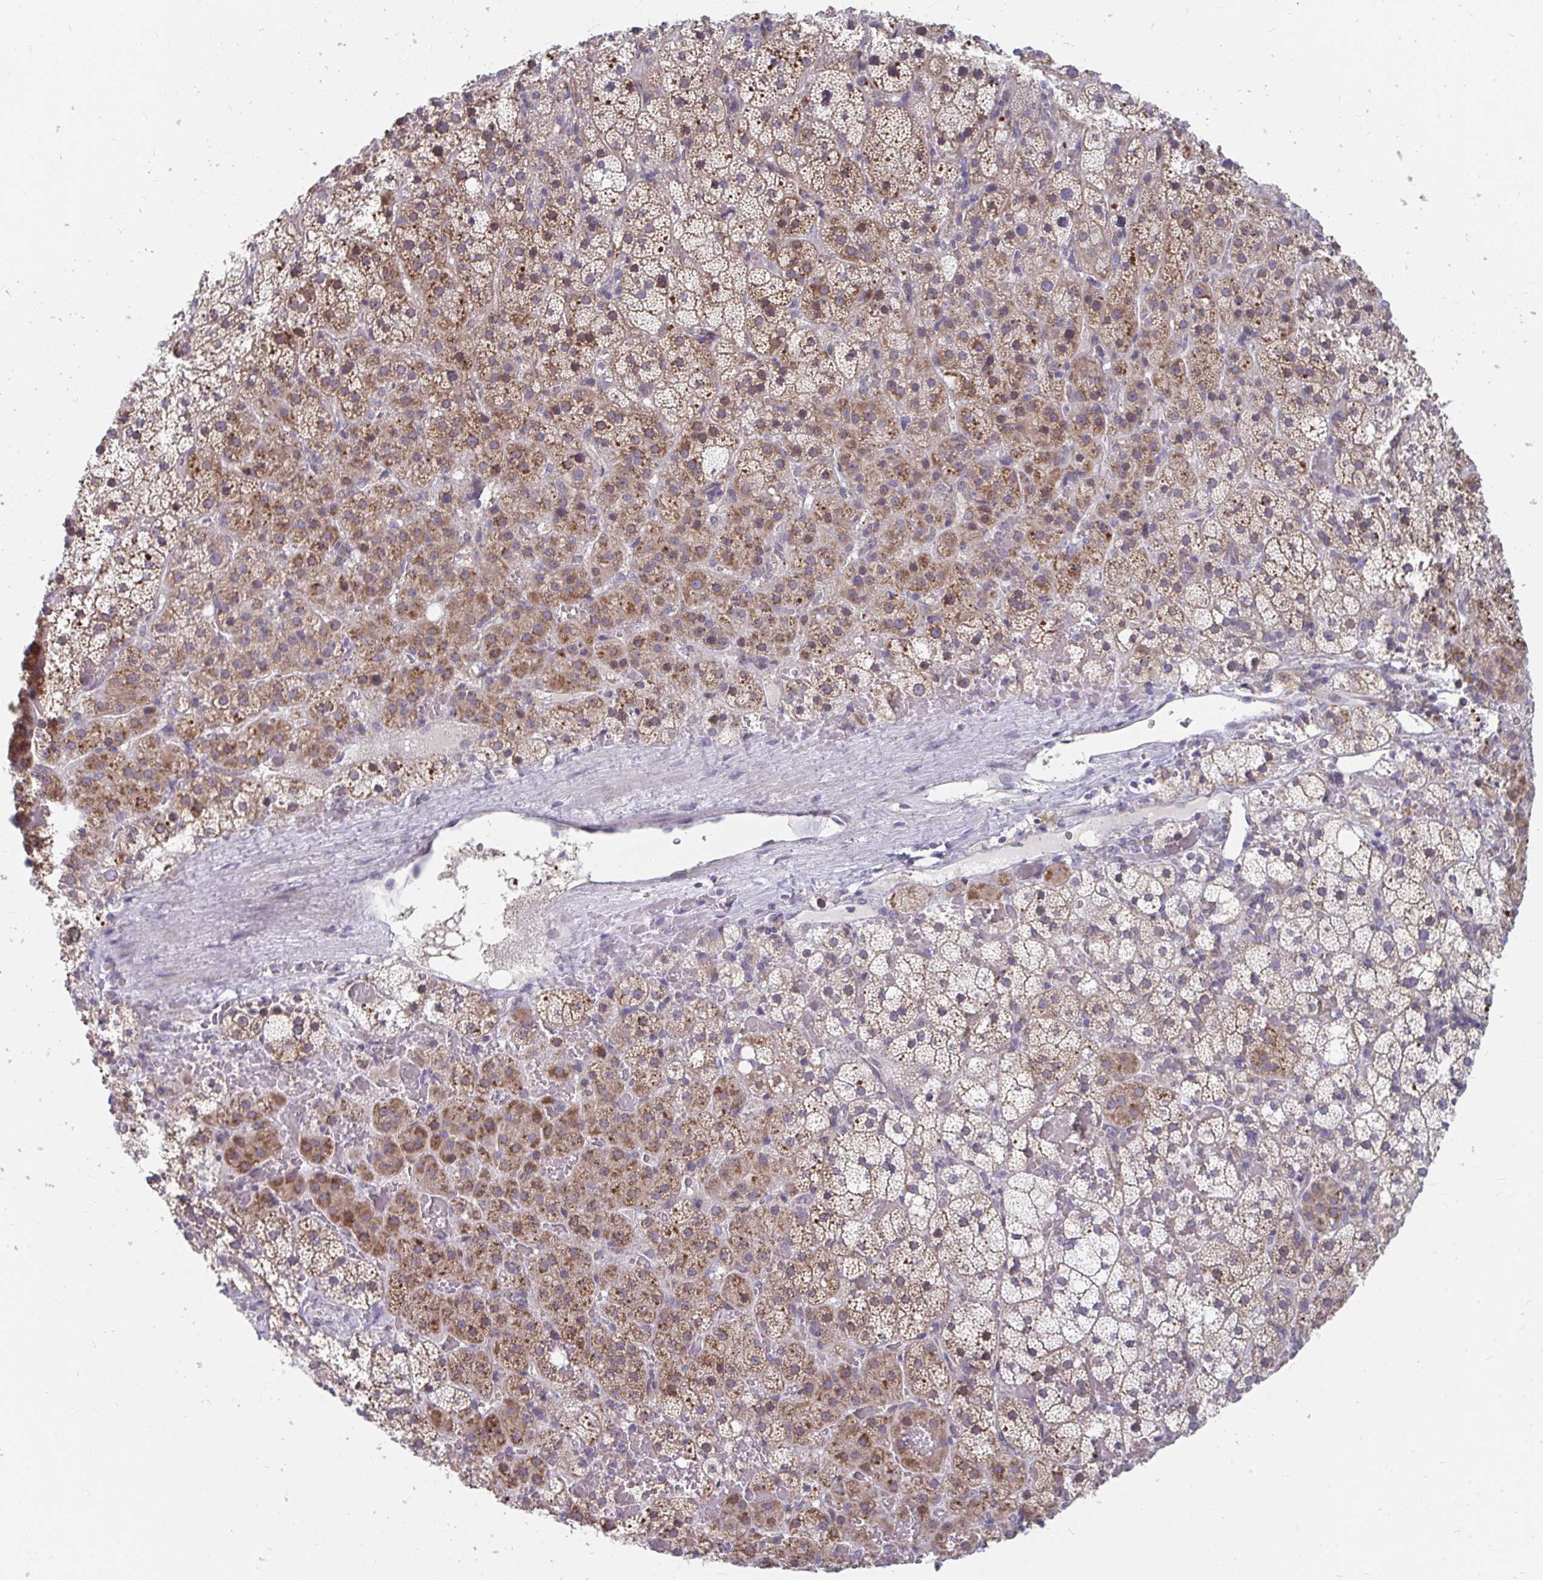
{"staining": {"intensity": "moderate", "quantity": ">75%", "location": "cytoplasmic/membranous"}, "tissue": "adrenal gland", "cell_type": "Glandular cells", "image_type": "normal", "snomed": [{"axis": "morphology", "description": "Normal tissue, NOS"}, {"axis": "topography", "description": "Adrenal gland"}], "caption": "About >75% of glandular cells in benign human adrenal gland reveal moderate cytoplasmic/membranous protein expression as visualized by brown immunohistochemical staining.", "gene": "PABIR3", "patient": {"sex": "male", "age": 53}}